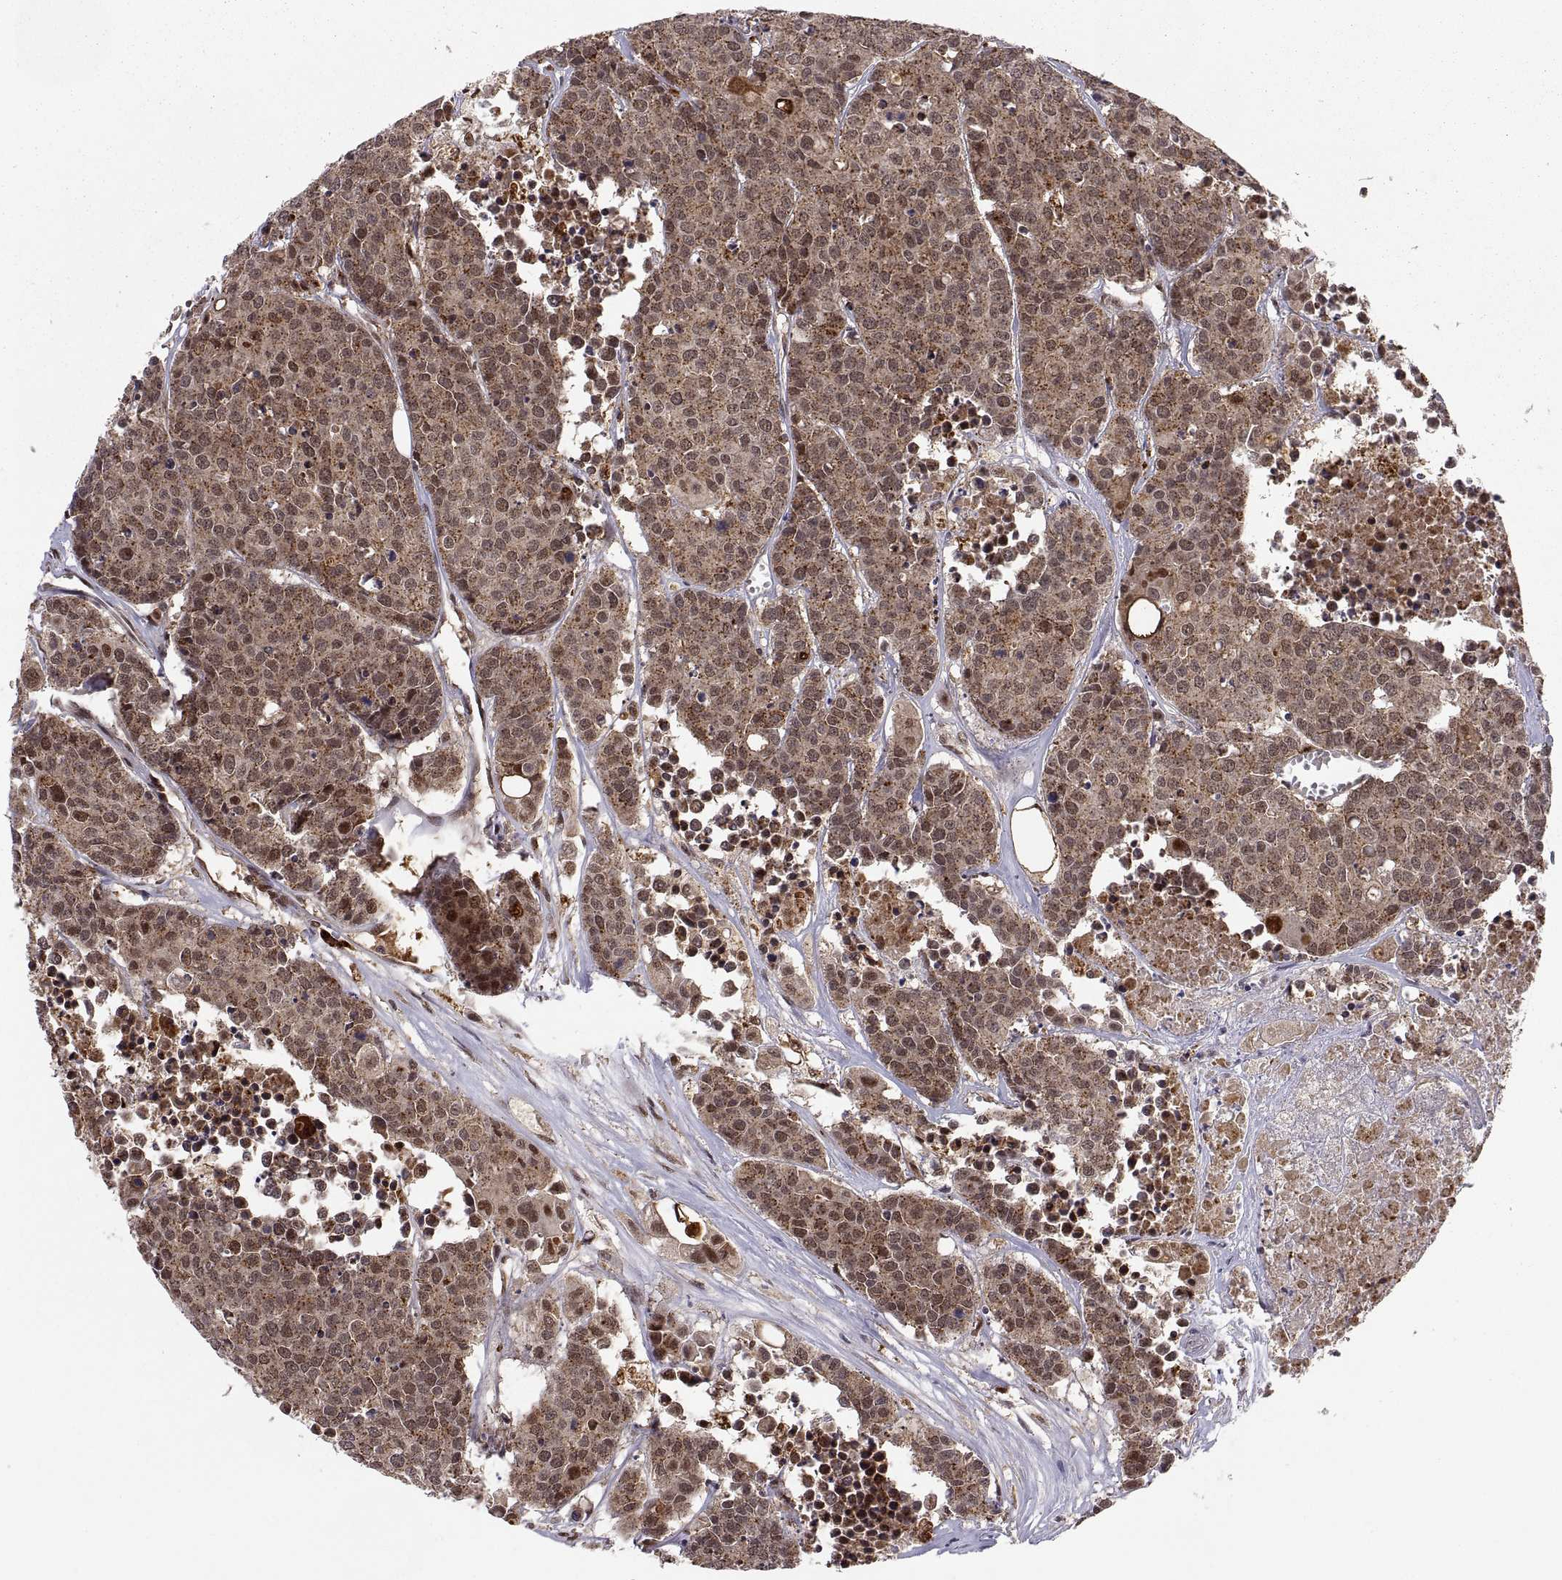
{"staining": {"intensity": "moderate", "quantity": ">75%", "location": "cytoplasmic/membranous"}, "tissue": "carcinoid", "cell_type": "Tumor cells", "image_type": "cancer", "snomed": [{"axis": "morphology", "description": "Carcinoid, malignant, NOS"}, {"axis": "topography", "description": "Colon"}], "caption": "This is a photomicrograph of IHC staining of carcinoid, which shows moderate positivity in the cytoplasmic/membranous of tumor cells.", "gene": "PSMC2", "patient": {"sex": "male", "age": 81}}